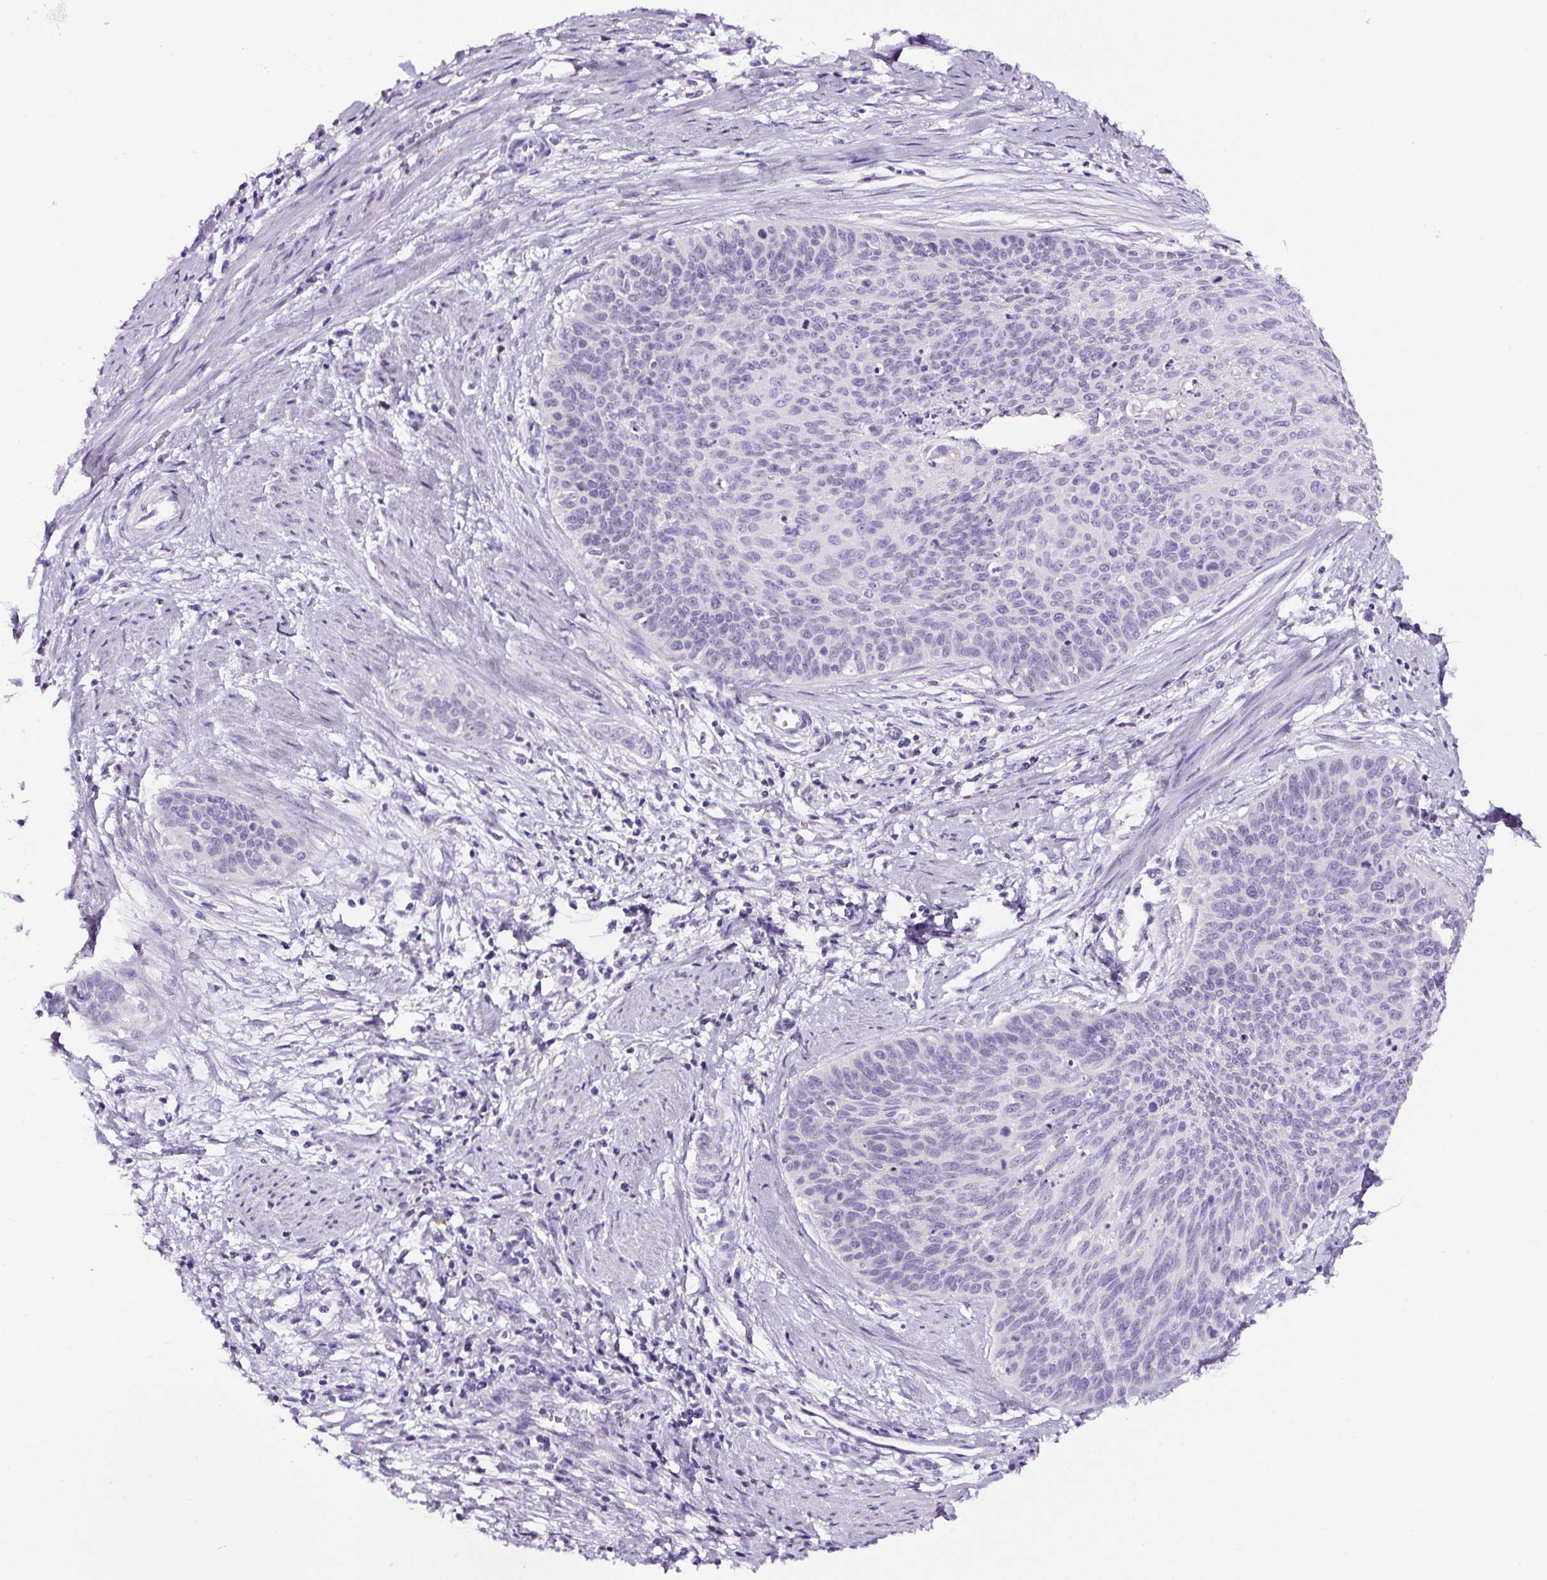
{"staining": {"intensity": "negative", "quantity": "none", "location": "none"}, "tissue": "cervical cancer", "cell_type": "Tumor cells", "image_type": "cancer", "snomed": [{"axis": "morphology", "description": "Squamous cell carcinoma, NOS"}, {"axis": "topography", "description": "Cervix"}], "caption": "This micrograph is of cervical cancer stained with immunohistochemistry (IHC) to label a protein in brown with the nuclei are counter-stained blue. There is no staining in tumor cells.", "gene": "SP8", "patient": {"sex": "female", "age": 55}}